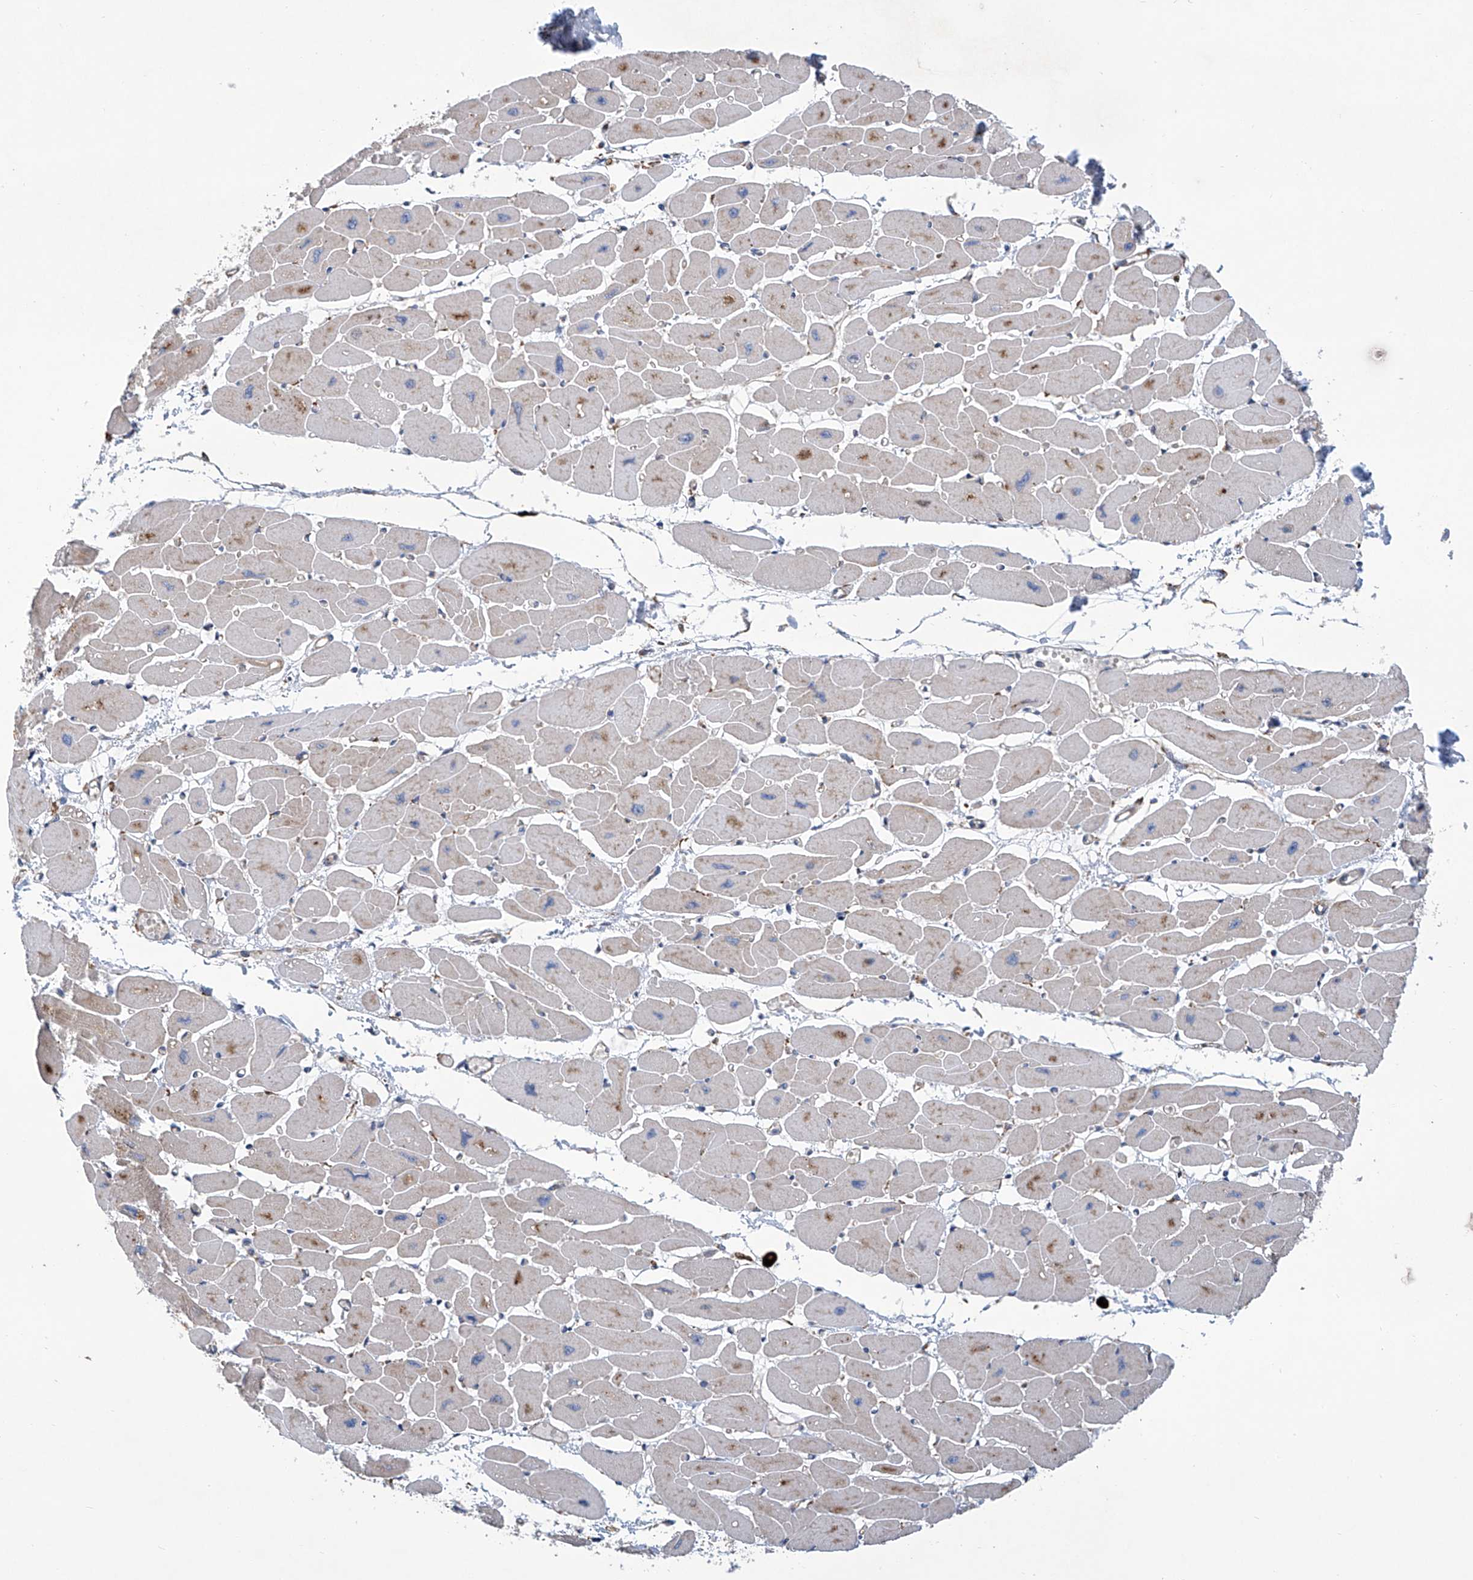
{"staining": {"intensity": "weak", "quantity": "25%-75%", "location": "cytoplasmic/membranous"}, "tissue": "heart muscle", "cell_type": "Cardiomyocytes", "image_type": "normal", "snomed": [{"axis": "morphology", "description": "Normal tissue, NOS"}, {"axis": "topography", "description": "Heart"}], "caption": "Protein staining exhibits weak cytoplasmic/membranous expression in about 25%-75% of cardiomyocytes in unremarkable heart muscle. Nuclei are stained in blue.", "gene": "SENP2", "patient": {"sex": "female", "age": 54}}